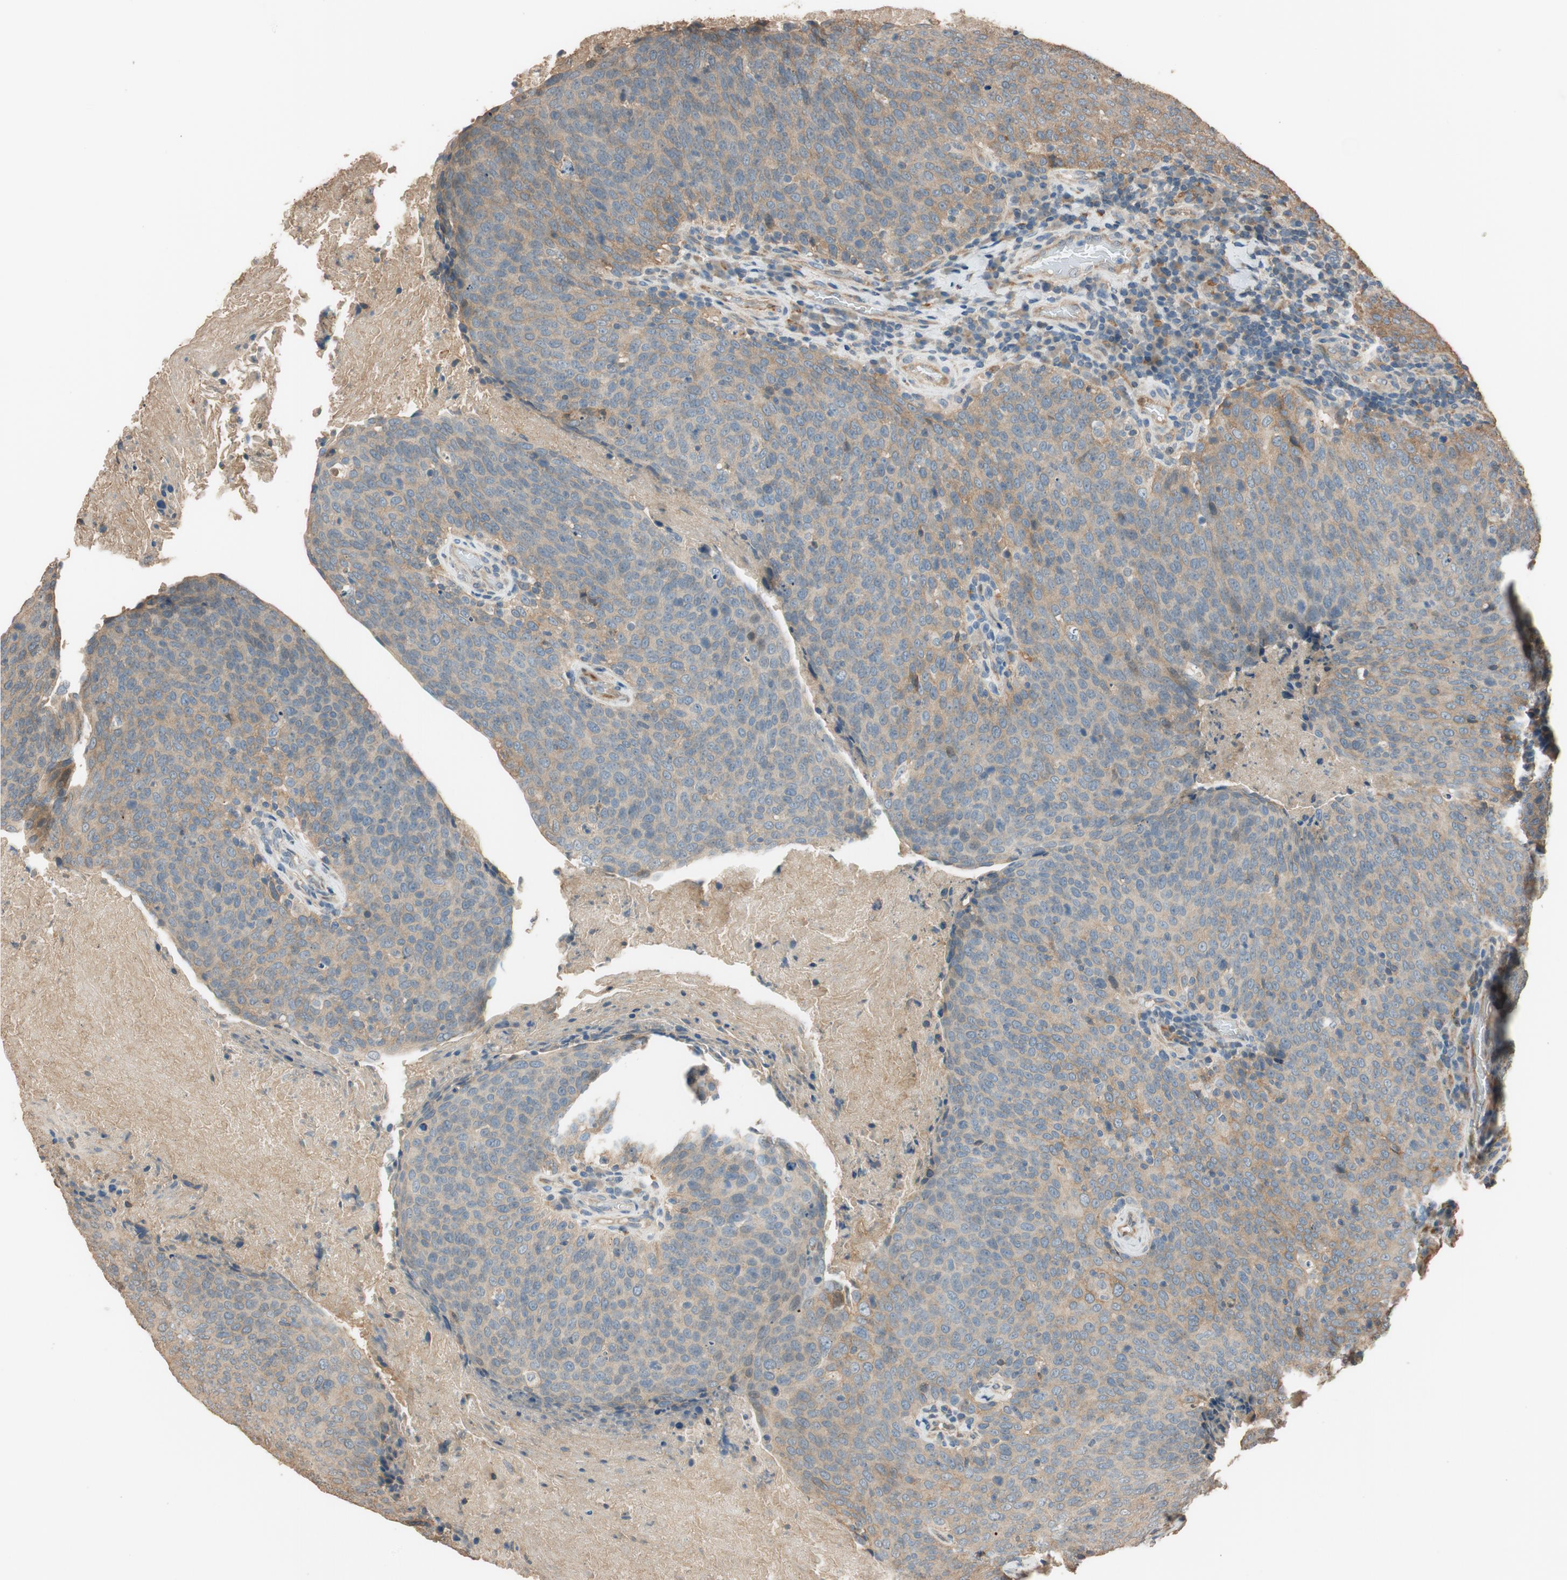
{"staining": {"intensity": "weak", "quantity": ">75%", "location": "cytoplasmic/membranous"}, "tissue": "head and neck cancer", "cell_type": "Tumor cells", "image_type": "cancer", "snomed": [{"axis": "morphology", "description": "Squamous cell carcinoma, NOS"}, {"axis": "morphology", "description": "Squamous cell carcinoma, metastatic, NOS"}, {"axis": "topography", "description": "Lymph node"}, {"axis": "topography", "description": "Head-Neck"}], "caption": "Head and neck cancer stained with a protein marker demonstrates weak staining in tumor cells.", "gene": "MST1R", "patient": {"sex": "male", "age": 62}}